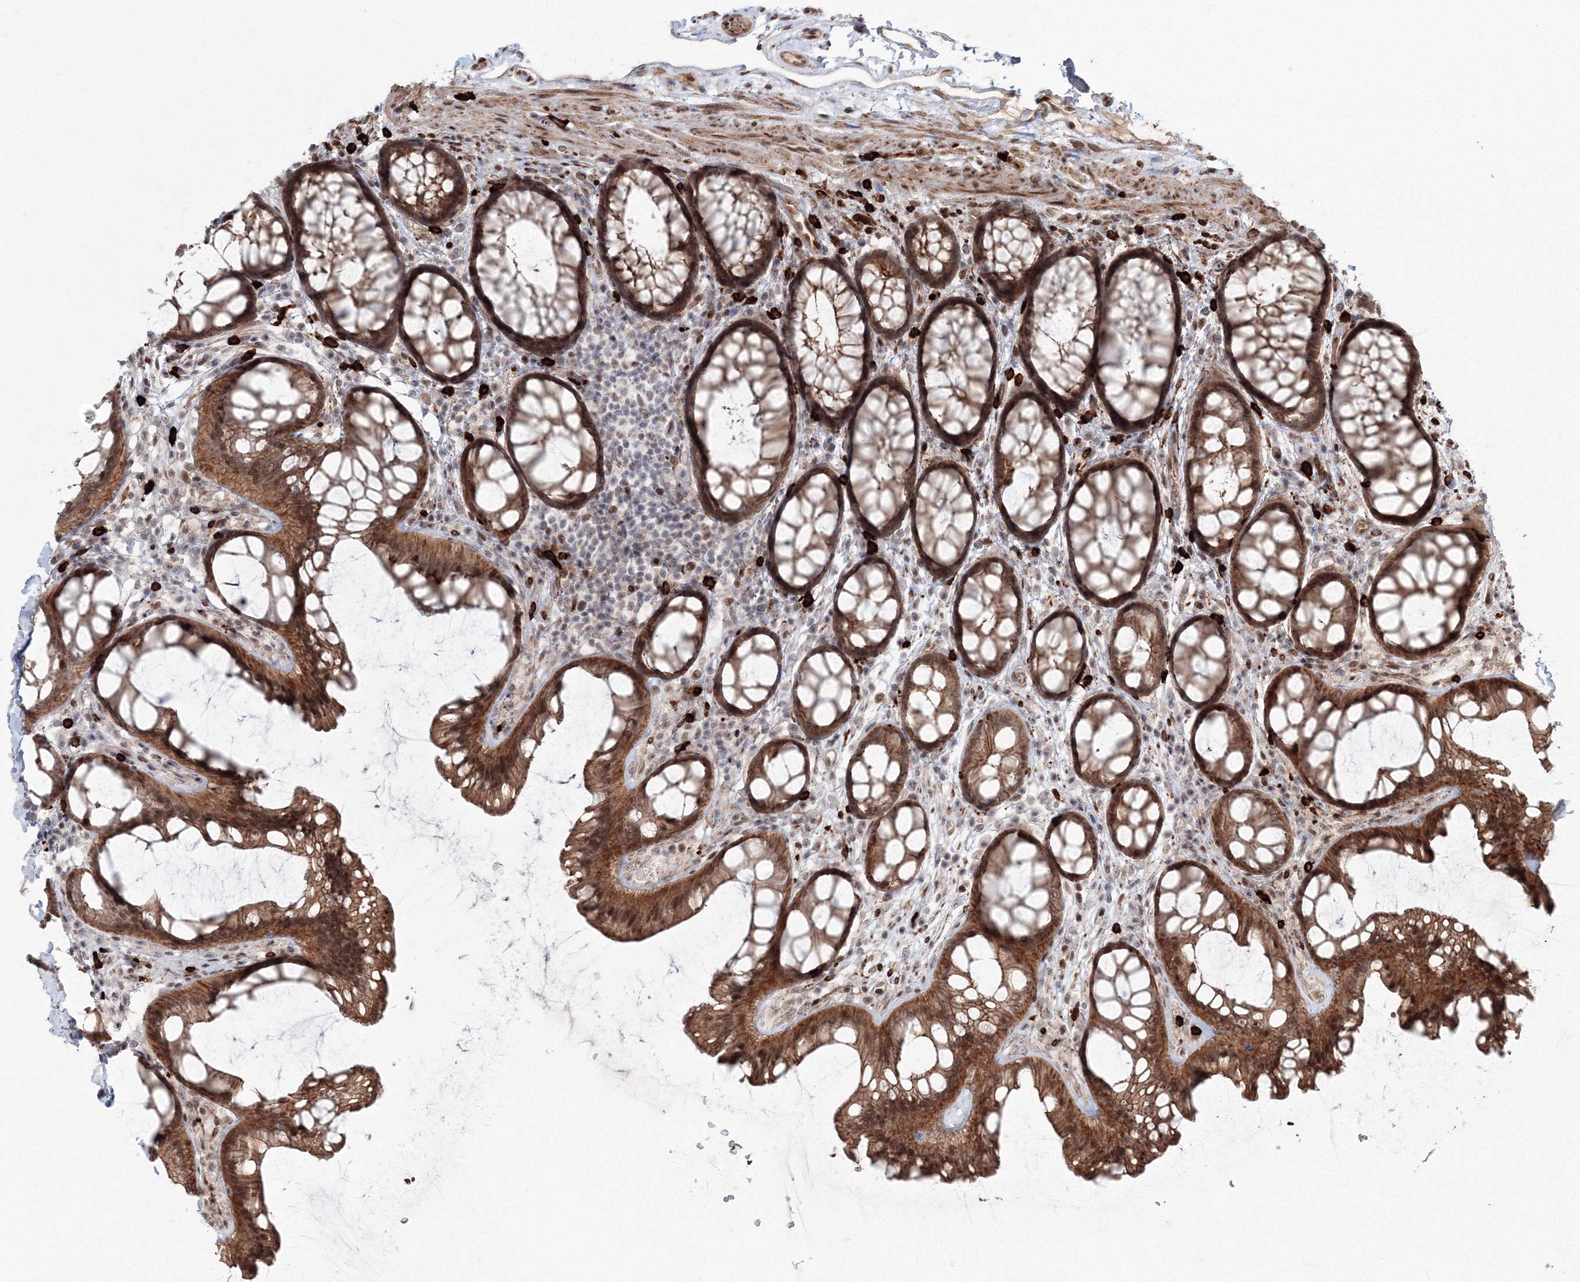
{"staining": {"intensity": "moderate", "quantity": ">75%", "location": "cytoplasmic/membranous,nuclear"}, "tissue": "colon", "cell_type": "Endothelial cells", "image_type": "normal", "snomed": [{"axis": "morphology", "description": "Normal tissue, NOS"}, {"axis": "topography", "description": "Colon"}], "caption": "Immunohistochemical staining of normal human colon demonstrates medium levels of moderate cytoplasmic/membranous,nuclear staining in approximately >75% of endothelial cells. (Brightfield microscopy of DAB IHC at high magnification).", "gene": "SH3PXD2A", "patient": {"sex": "female", "age": 82}}